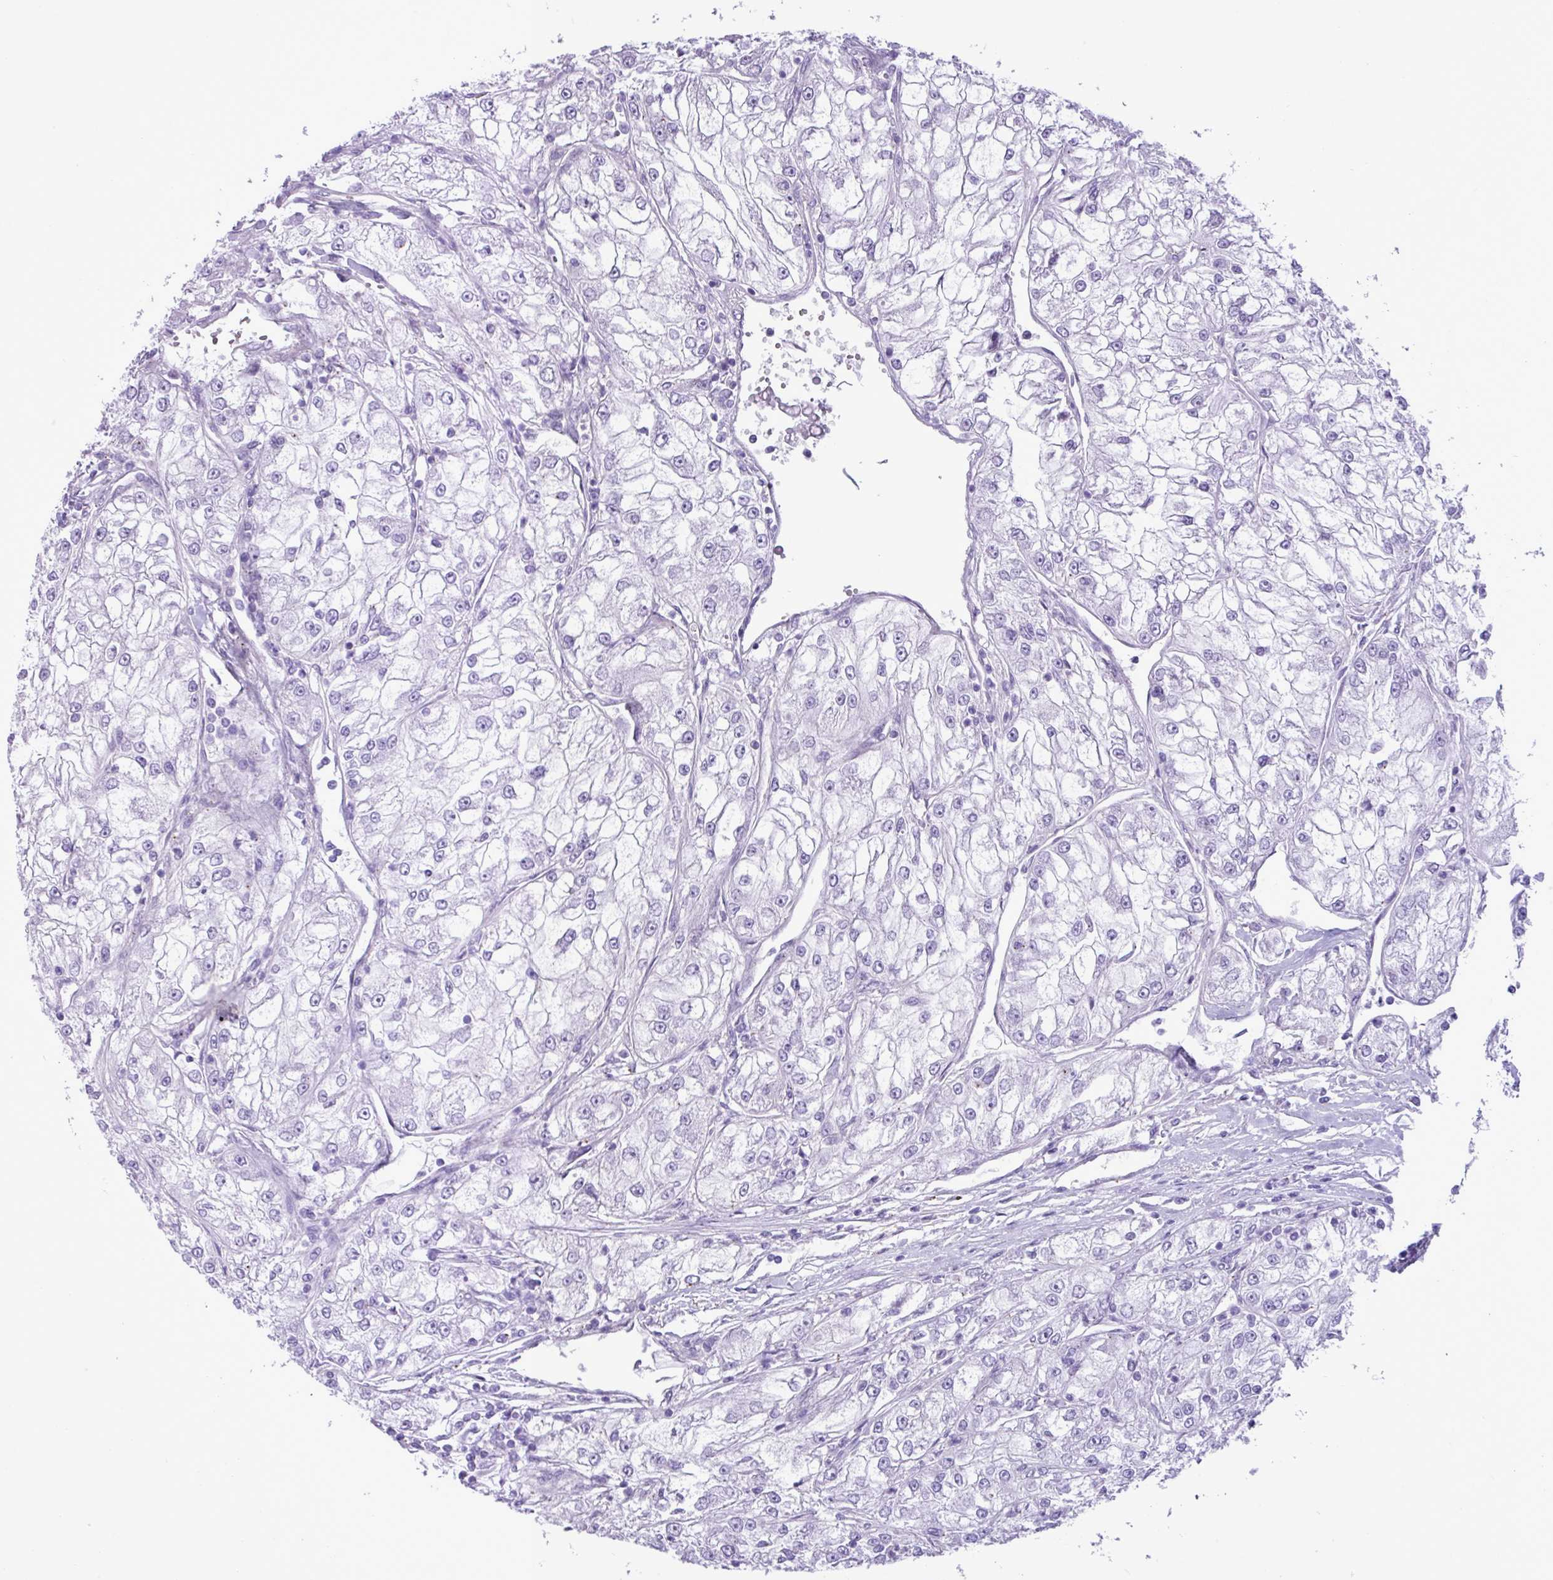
{"staining": {"intensity": "negative", "quantity": "none", "location": "none"}, "tissue": "renal cancer", "cell_type": "Tumor cells", "image_type": "cancer", "snomed": [{"axis": "morphology", "description": "Adenocarcinoma, NOS"}, {"axis": "topography", "description": "Kidney"}], "caption": "Immunohistochemical staining of renal cancer (adenocarcinoma) exhibits no significant expression in tumor cells.", "gene": "SPINK8", "patient": {"sex": "female", "age": 72}}